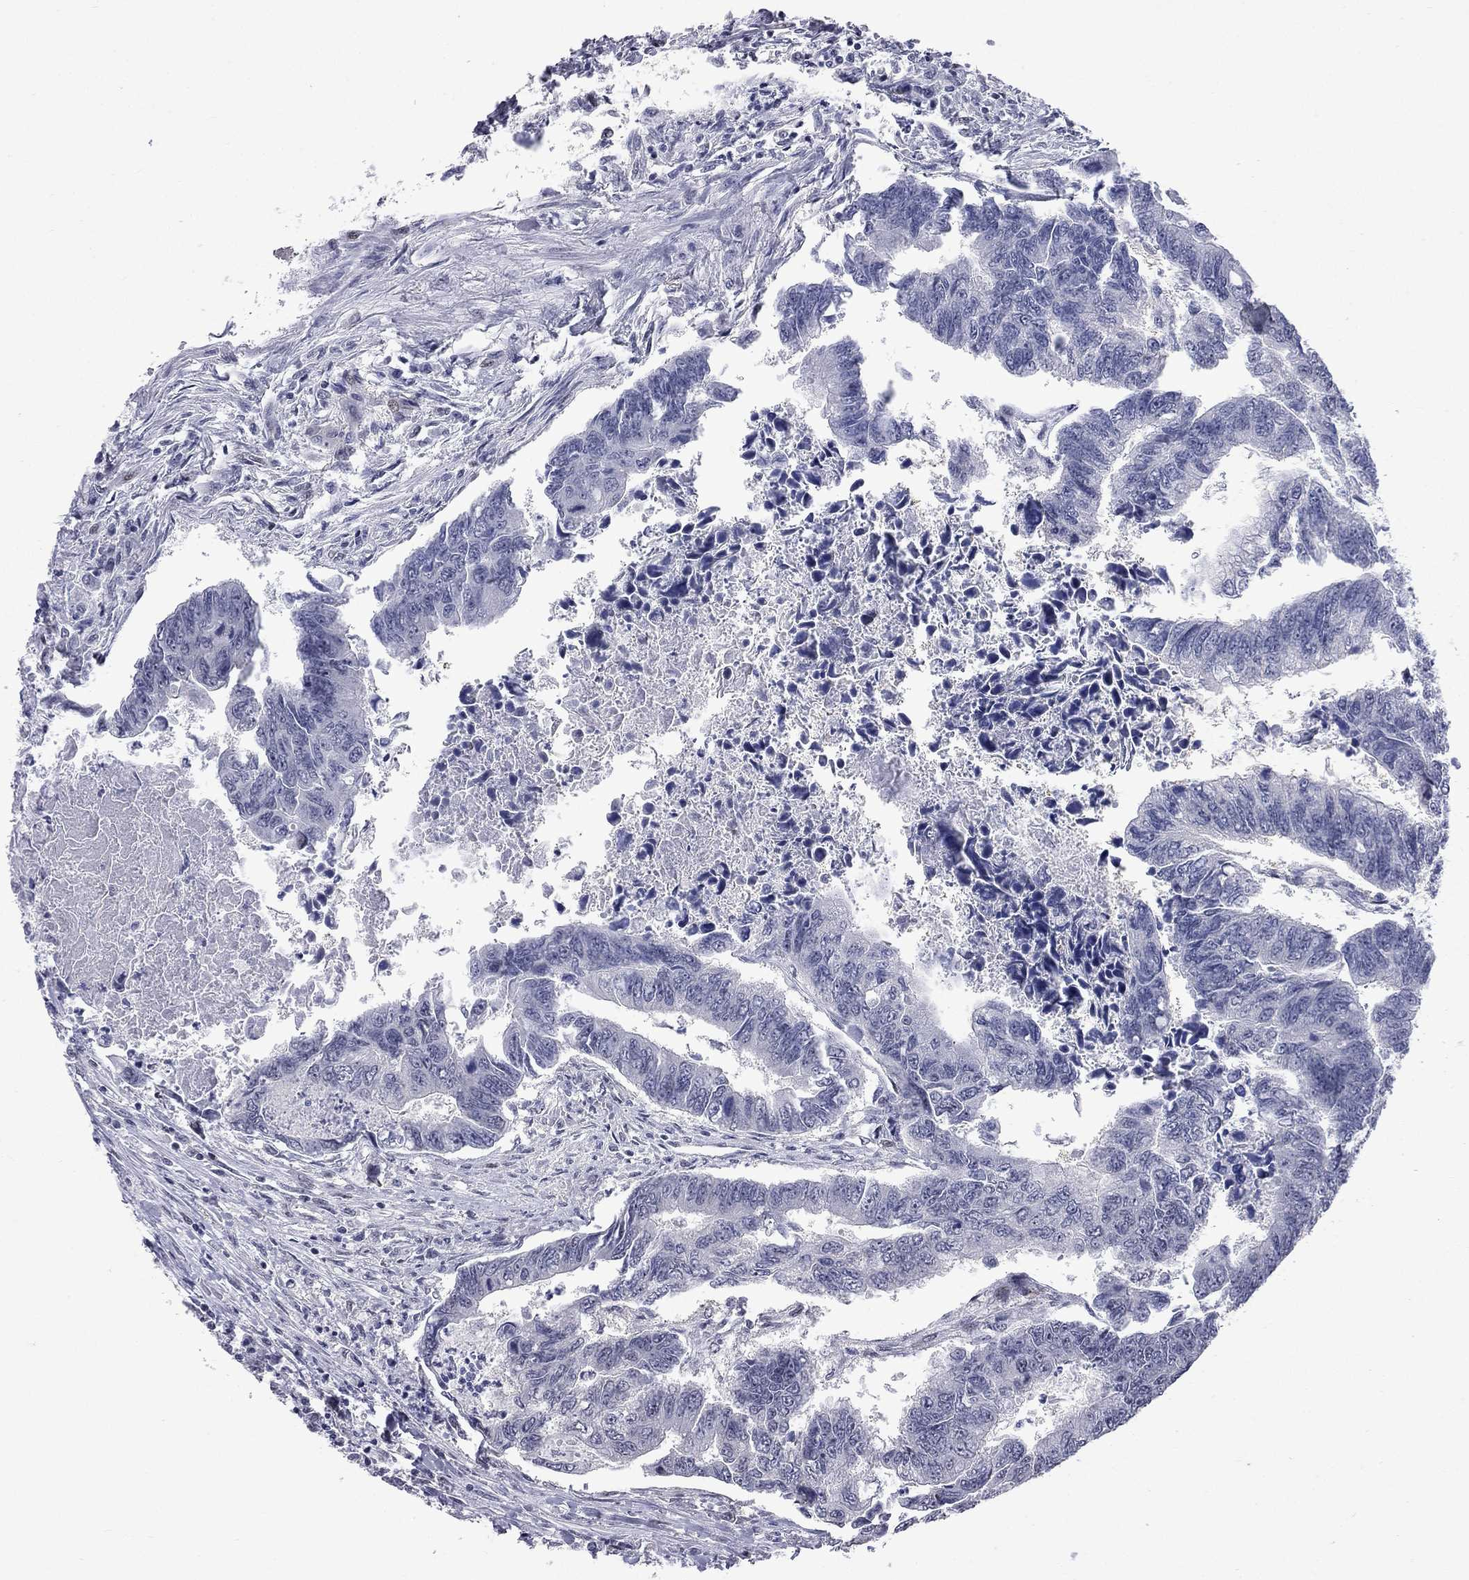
{"staining": {"intensity": "negative", "quantity": "none", "location": "none"}, "tissue": "colorectal cancer", "cell_type": "Tumor cells", "image_type": "cancer", "snomed": [{"axis": "morphology", "description": "Adenocarcinoma, NOS"}, {"axis": "topography", "description": "Colon"}], "caption": "A micrograph of human colorectal cancer is negative for staining in tumor cells.", "gene": "ZNF154", "patient": {"sex": "female", "age": 65}}